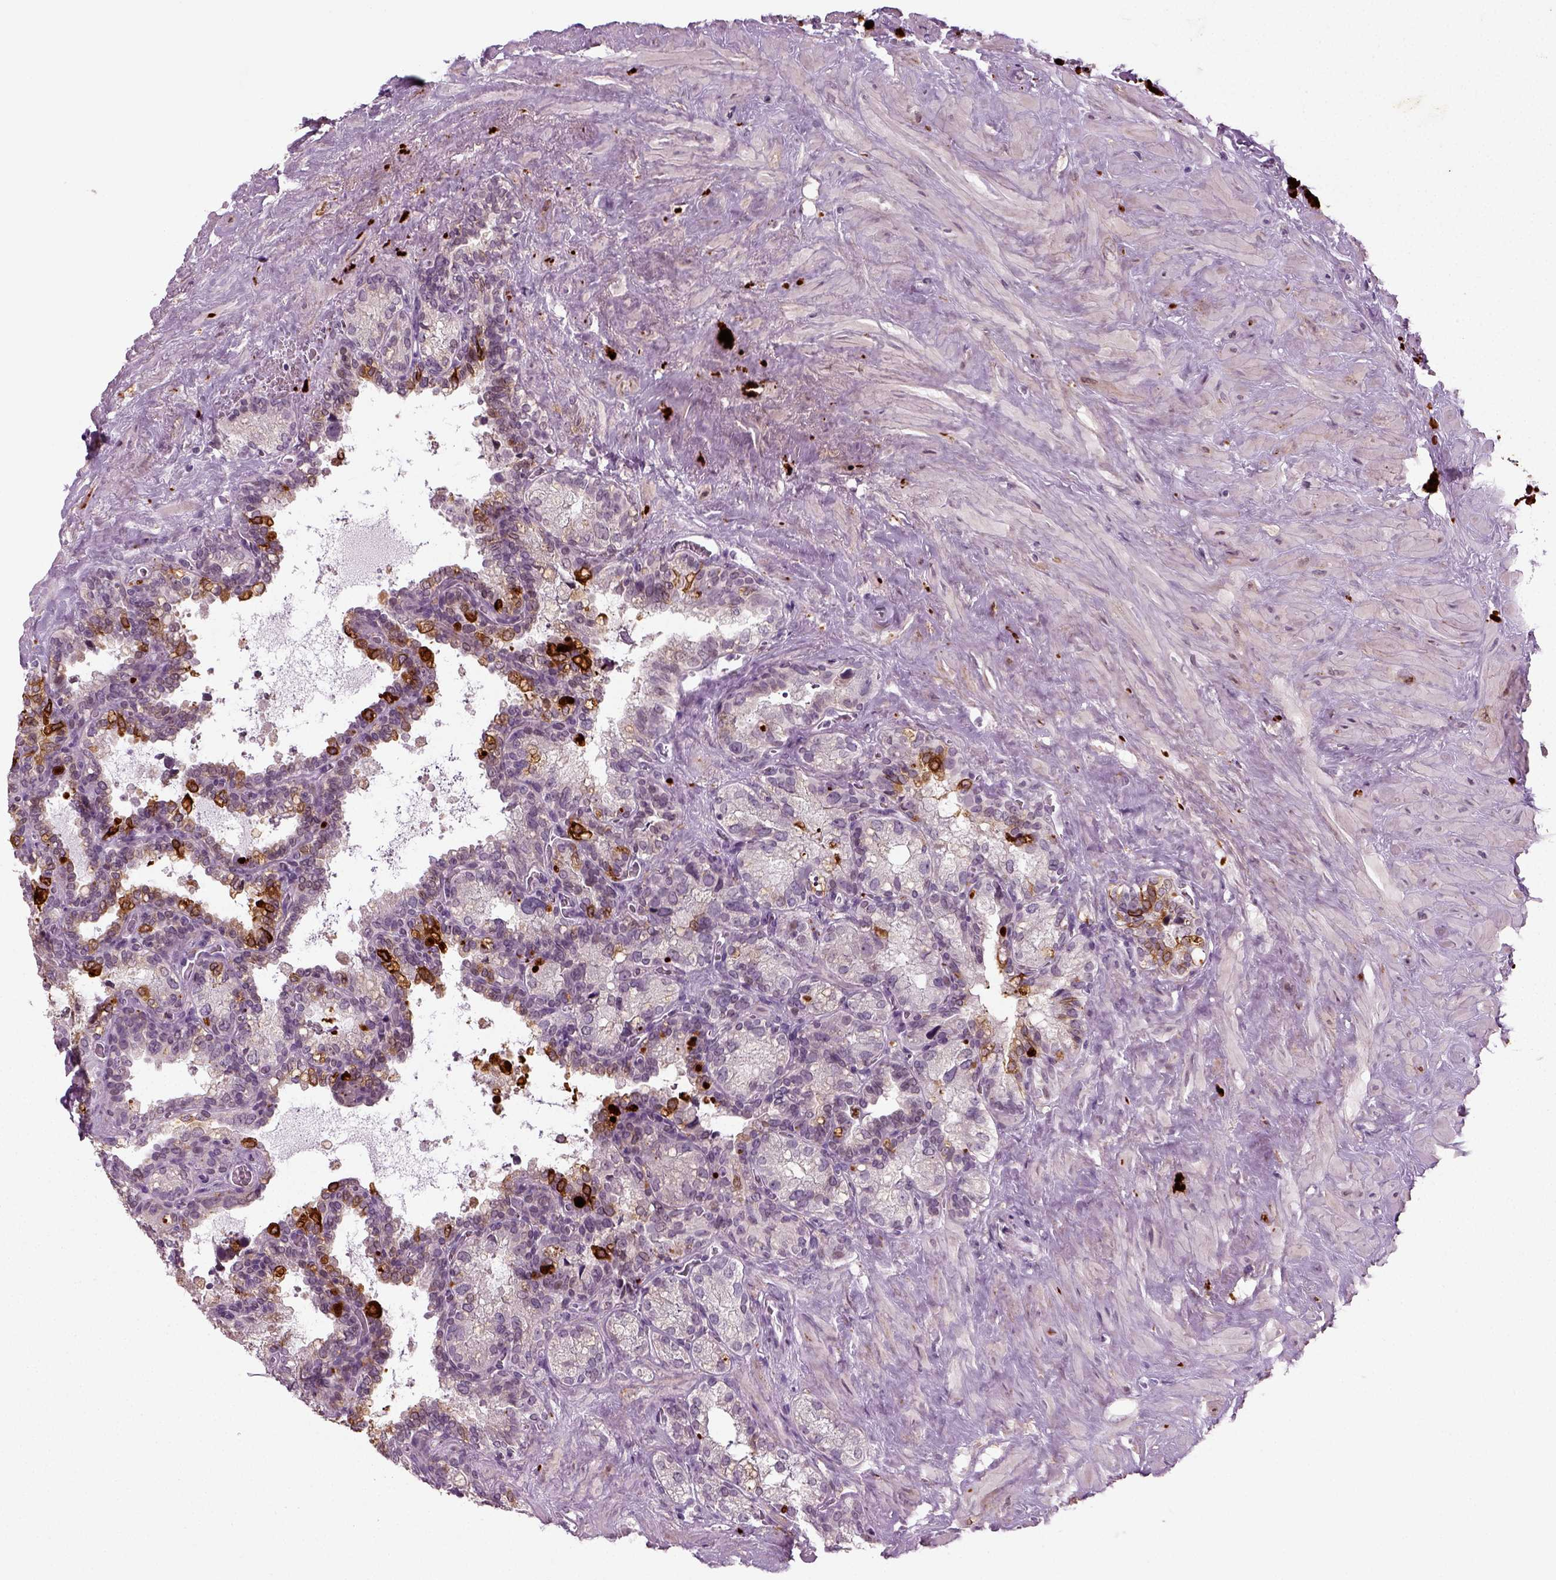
{"staining": {"intensity": "strong", "quantity": "<25%", "location": "cytoplasmic/membranous"}, "tissue": "seminal vesicle", "cell_type": "Glandular cells", "image_type": "normal", "snomed": [{"axis": "morphology", "description": "Normal tissue, NOS"}, {"axis": "topography", "description": "Seminal veicle"}], "caption": "This micrograph displays benign seminal vesicle stained with IHC to label a protein in brown. The cytoplasmic/membranous of glandular cells show strong positivity for the protein. Nuclei are counter-stained blue.", "gene": "SYNGAP1", "patient": {"sex": "male", "age": 71}}